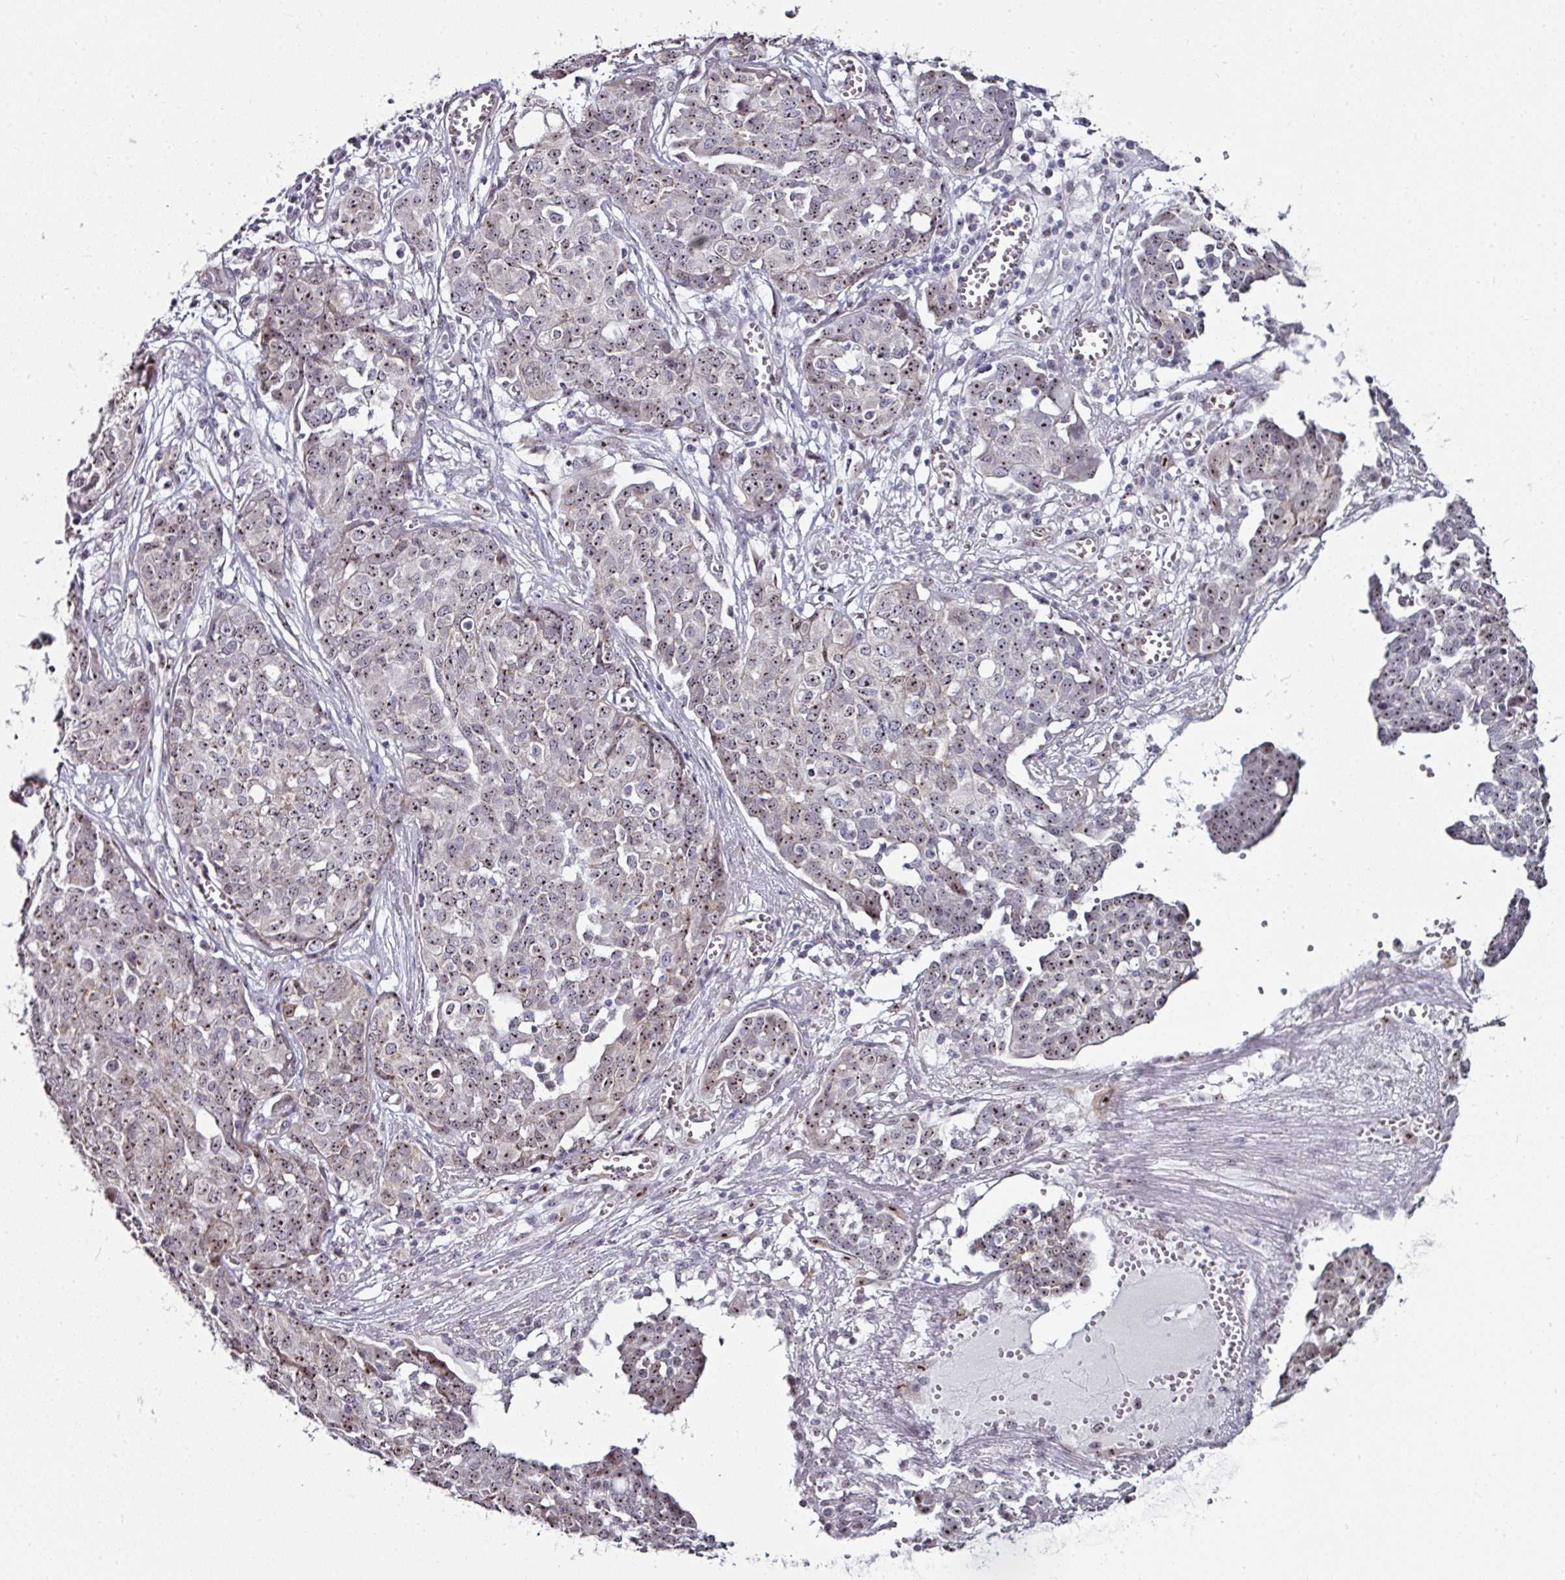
{"staining": {"intensity": "moderate", "quantity": ">75%", "location": "nuclear"}, "tissue": "ovarian cancer", "cell_type": "Tumor cells", "image_type": "cancer", "snomed": [{"axis": "morphology", "description": "Cystadenocarcinoma, serous, NOS"}, {"axis": "topography", "description": "Soft tissue"}, {"axis": "topography", "description": "Ovary"}], "caption": "Immunohistochemistry (IHC) photomicrograph of ovarian cancer (serous cystadenocarcinoma) stained for a protein (brown), which demonstrates medium levels of moderate nuclear staining in approximately >75% of tumor cells.", "gene": "NACC2", "patient": {"sex": "female", "age": 57}}